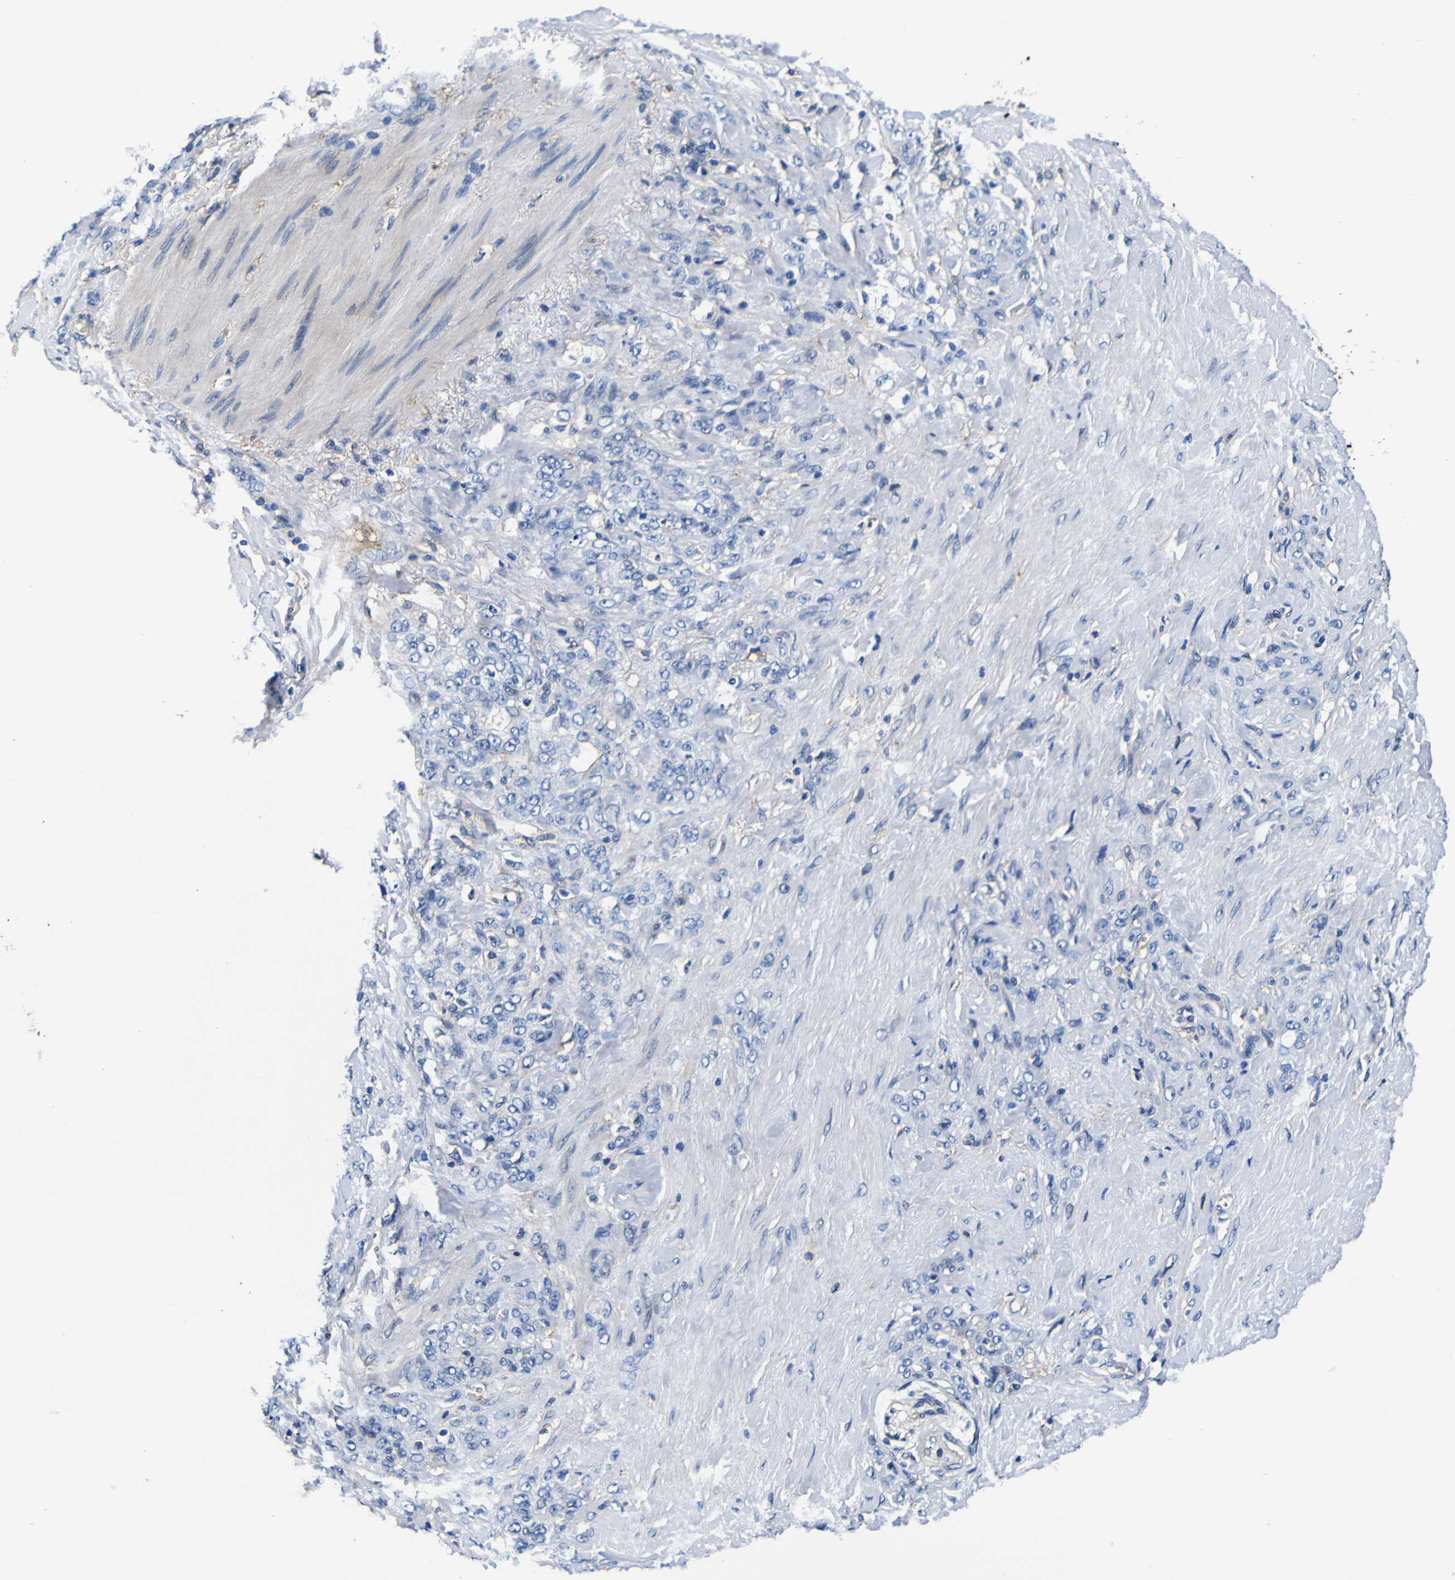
{"staining": {"intensity": "negative", "quantity": "none", "location": "none"}, "tissue": "stomach cancer", "cell_type": "Tumor cells", "image_type": "cancer", "snomed": [{"axis": "morphology", "description": "Adenocarcinoma, NOS"}, {"axis": "topography", "description": "Stomach"}], "caption": "IHC of human stomach cancer reveals no expression in tumor cells. Nuclei are stained in blue.", "gene": "PXDN", "patient": {"sex": "male", "age": 82}}